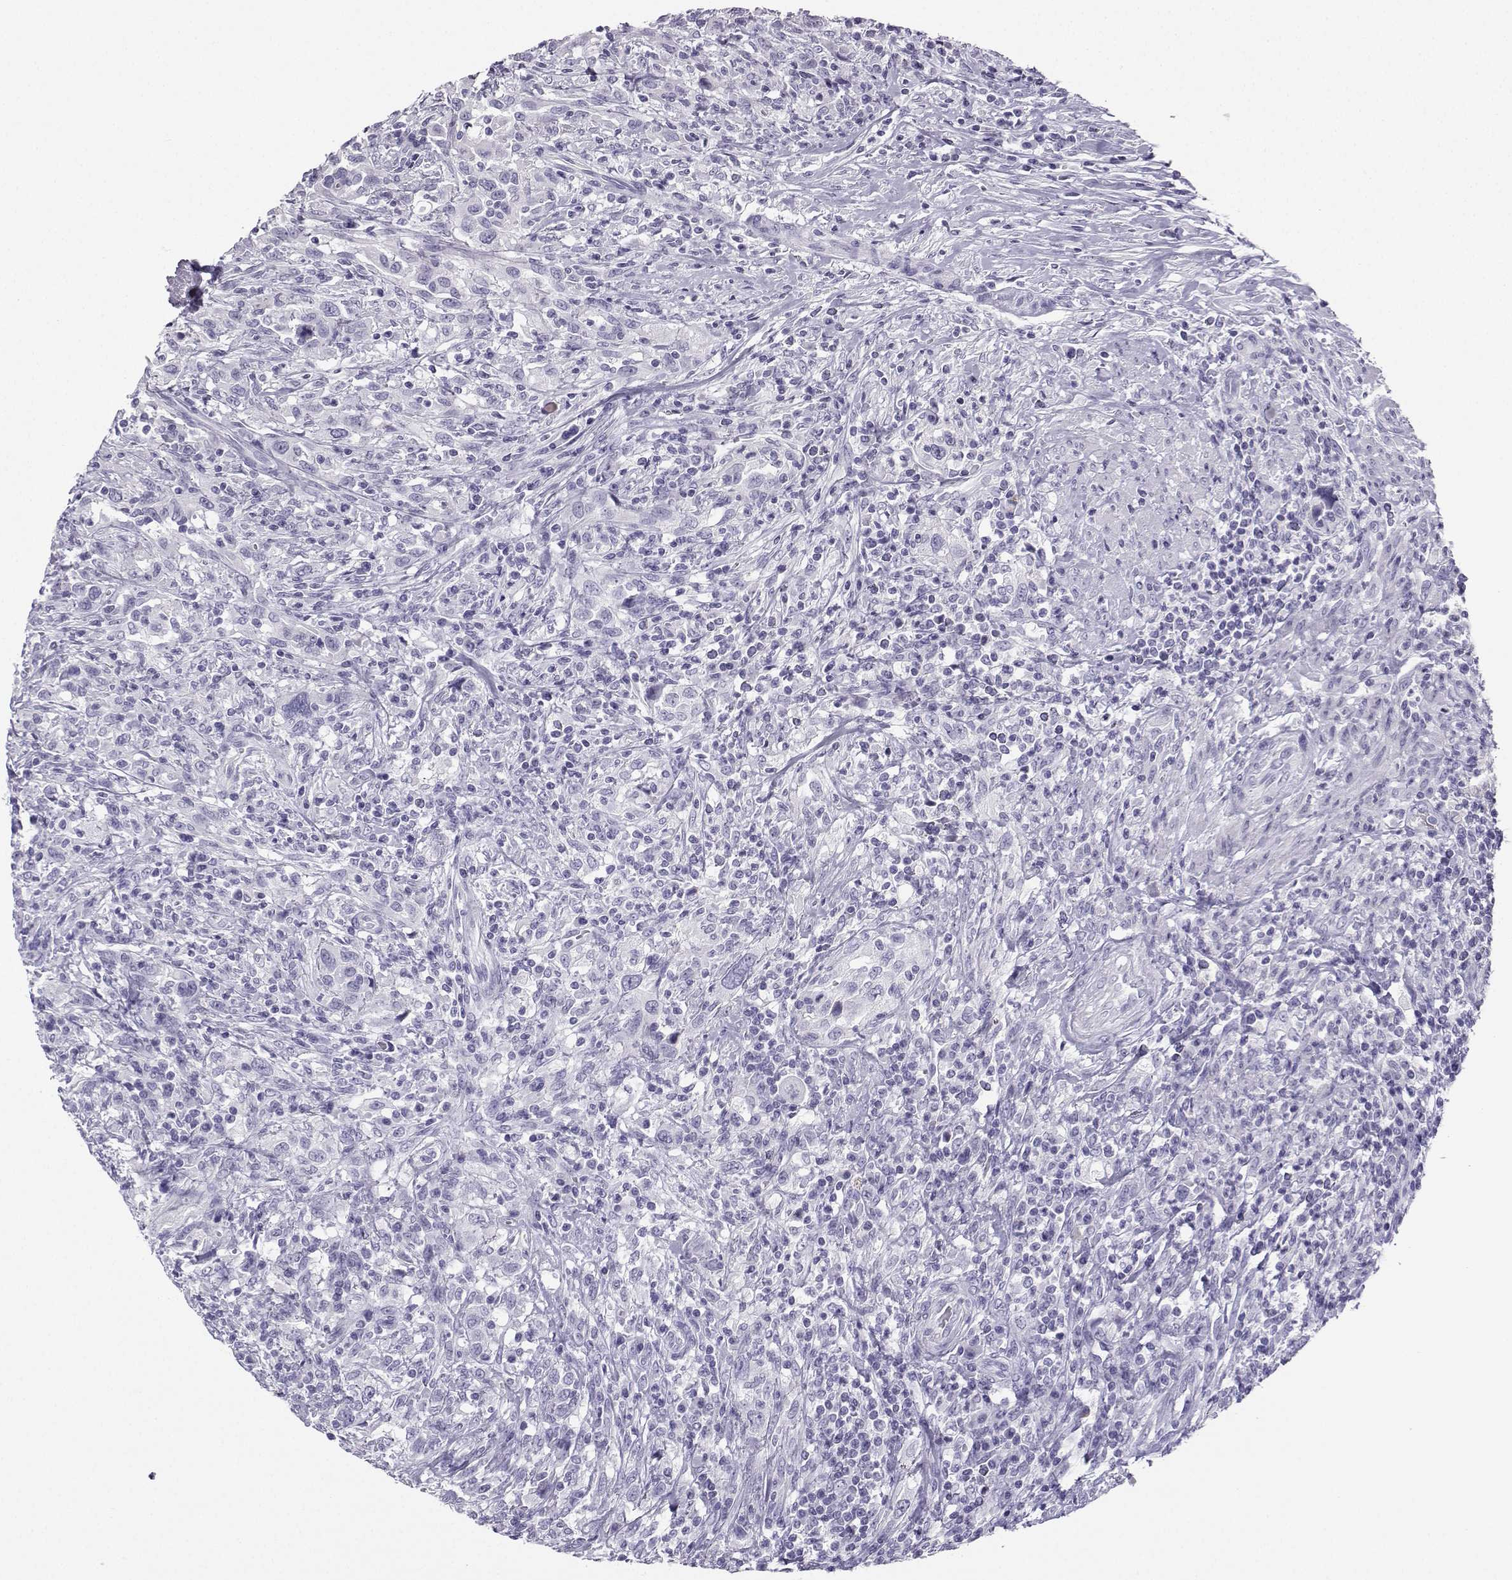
{"staining": {"intensity": "negative", "quantity": "none", "location": "none"}, "tissue": "urothelial cancer", "cell_type": "Tumor cells", "image_type": "cancer", "snomed": [{"axis": "morphology", "description": "Urothelial carcinoma, NOS"}, {"axis": "morphology", "description": "Urothelial carcinoma, High grade"}, {"axis": "topography", "description": "Urinary bladder"}], "caption": "Immunohistochemistry photomicrograph of urothelial cancer stained for a protein (brown), which shows no positivity in tumor cells.", "gene": "NEFL", "patient": {"sex": "female", "age": 64}}